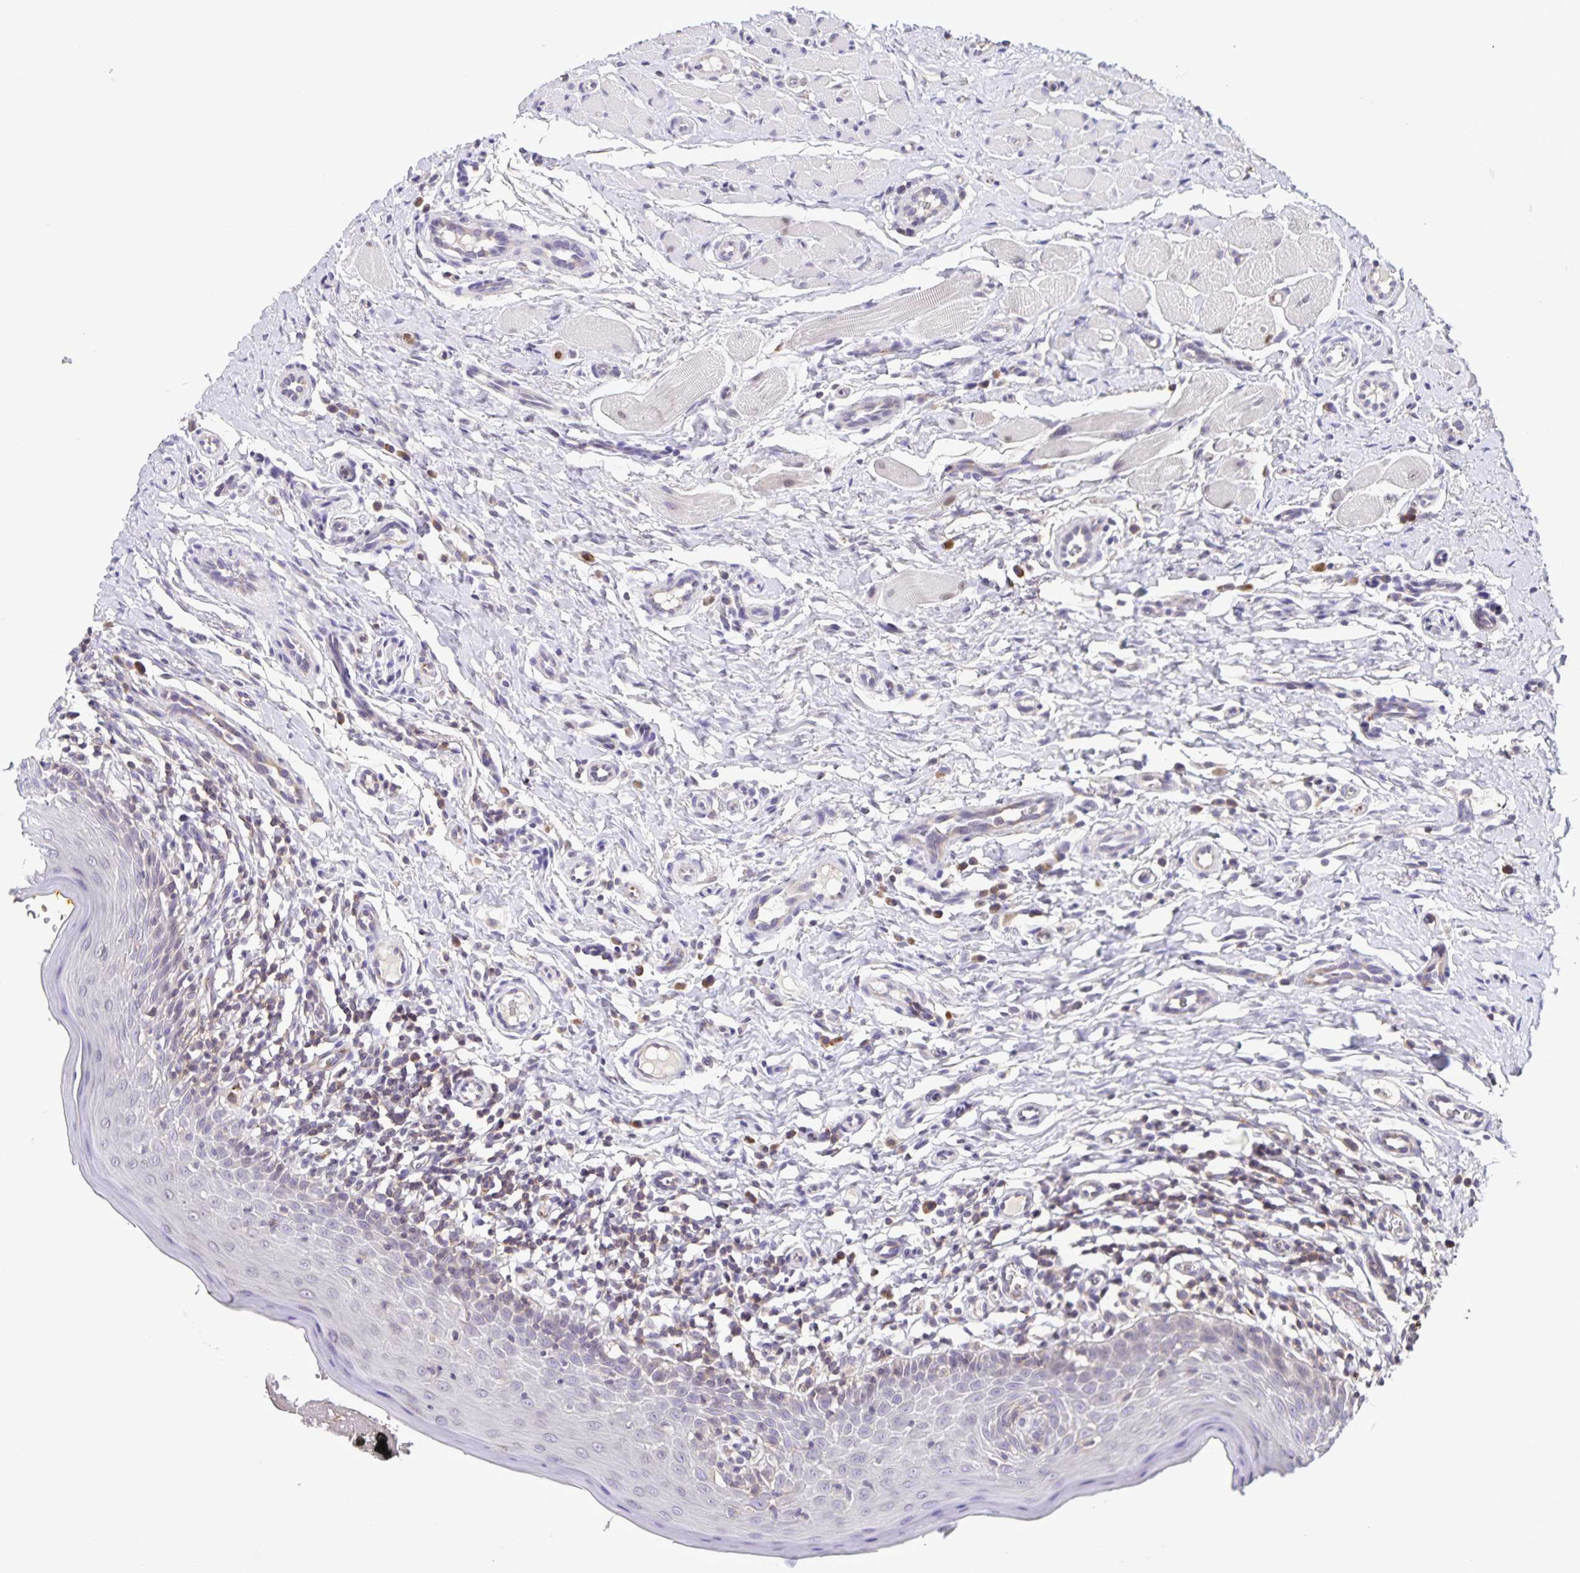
{"staining": {"intensity": "negative", "quantity": "none", "location": "none"}, "tissue": "oral mucosa", "cell_type": "Squamous epithelial cells", "image_type": "normal", "snomed": [{"axis": "morphology", "description": "Normal tissue, NOS"}, {"axis": "topography", "description": "Oral tissue"}, {"axis": "topography", "description": "Tounge, NOS"}], "caption": "Immunohistochemistry (IHC) histopathology image of benign oral mucosa: oral mucosa stained with DAB (3,3'-diaminobenzidine) reveals no significant protein staining in squamous epithelial cells. (Immunohistochemistry (IHC), brightfield microscopy, high magnification).", "gene": "STPG4", "patient": {"sex": "female", "age": 58}}